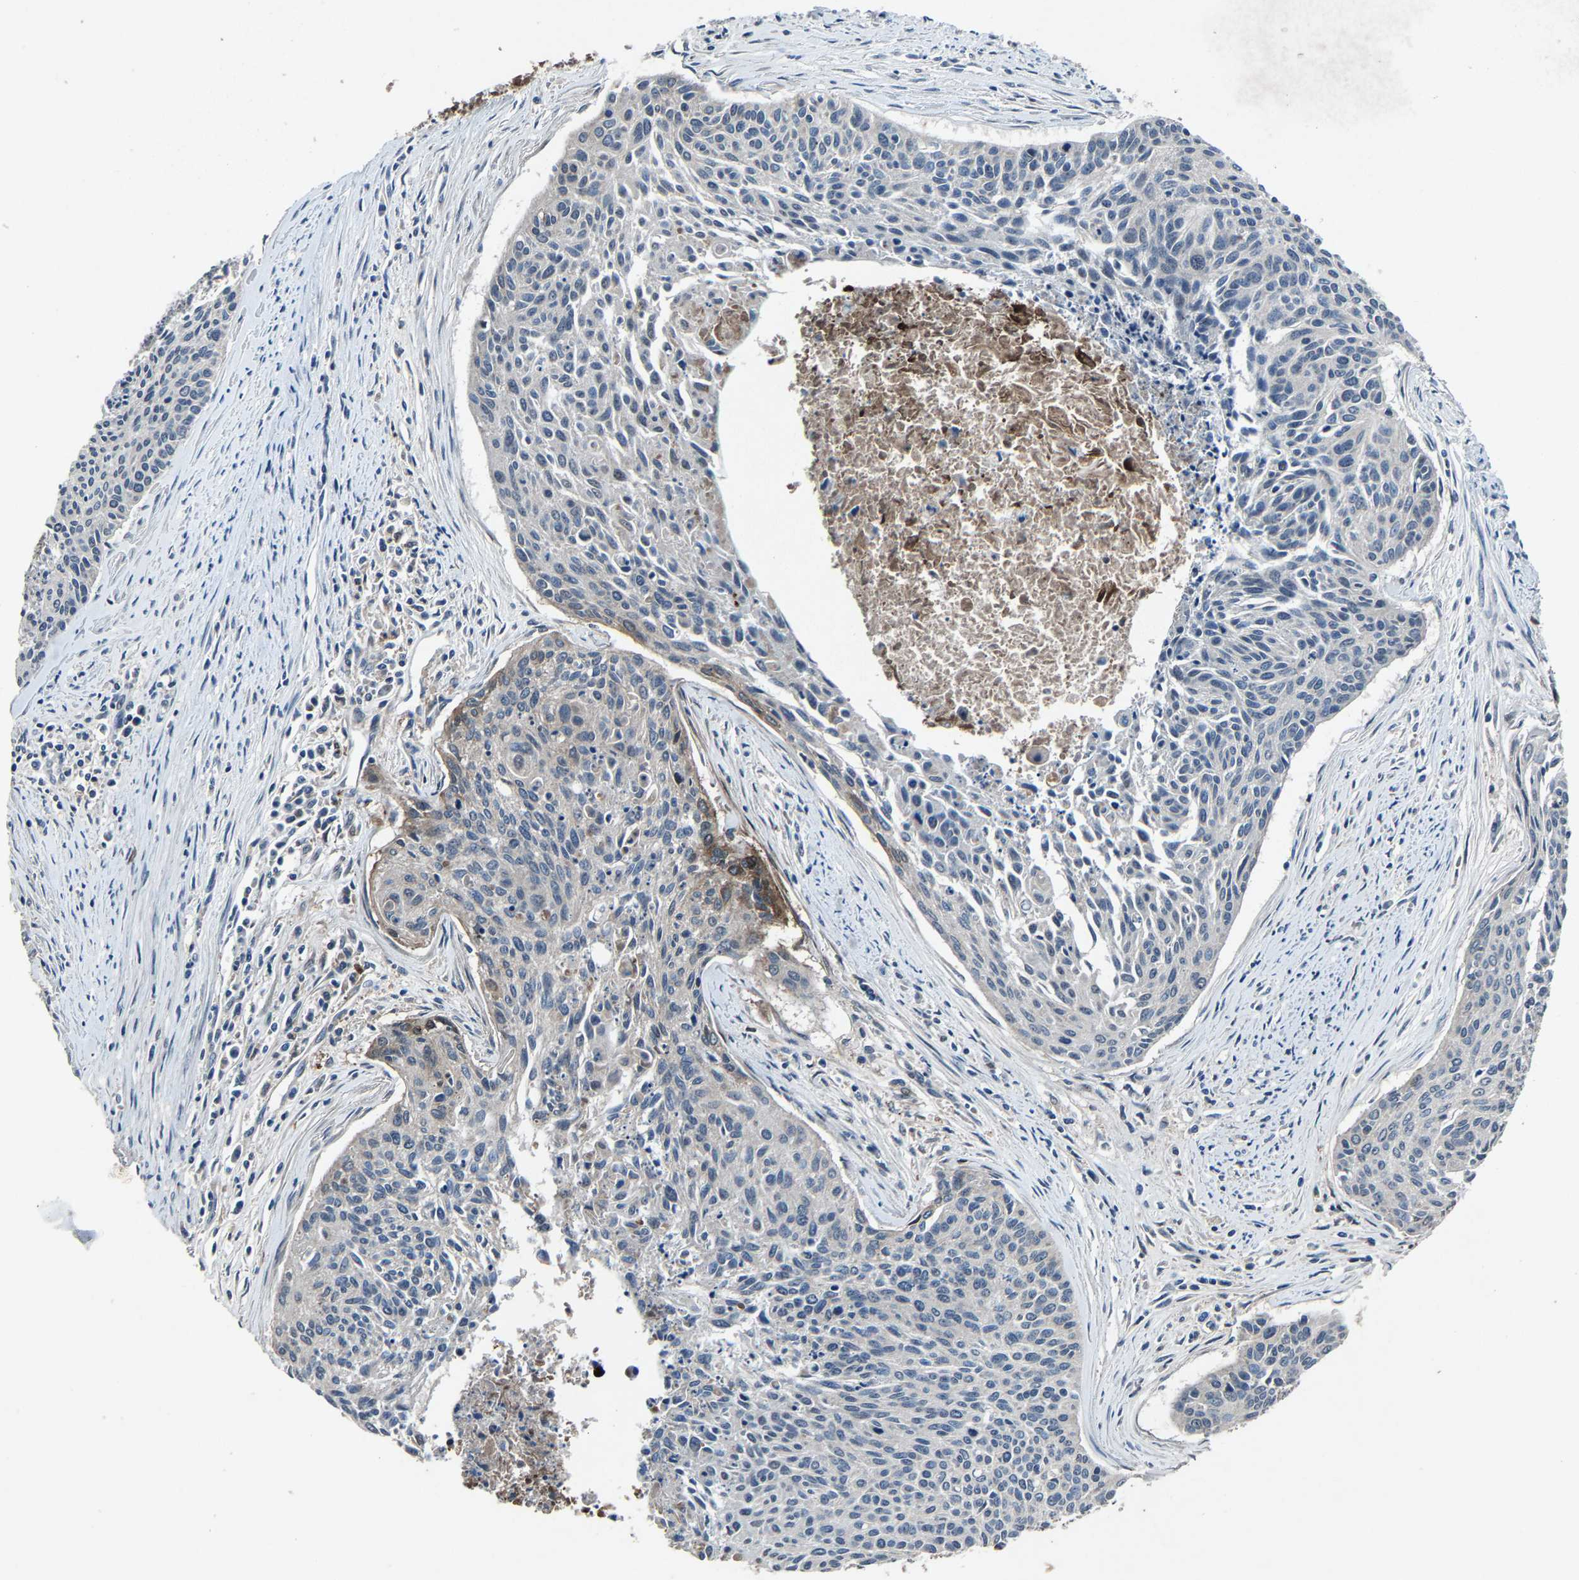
{"staining": {"intensity": "moderate", "quantity": "<25%", "location": "cytoplasmic/membranous"}, "tissue": "cervical cancer", "cell_type": "Tumor cells", "image_type": "cancer", "snomed": [{"axis": "morphology", "description": "Squamous cell carcinoma, NOS"}, {"axis": "topography", "description": "Cervix"}], "caption": "DAB immunohistochemical staining of human squamous cell carcinoma (cervical) exhibits moderate cytoplasmic/membranous protein staining in approximately <25% of tumor cells. (DAB (3,3'-diaminobenzidine) = brown stain, brightfield microscopy at high magnification).", "gene": "PCNX2", "patient": {"sex": "female", "age": 55}}